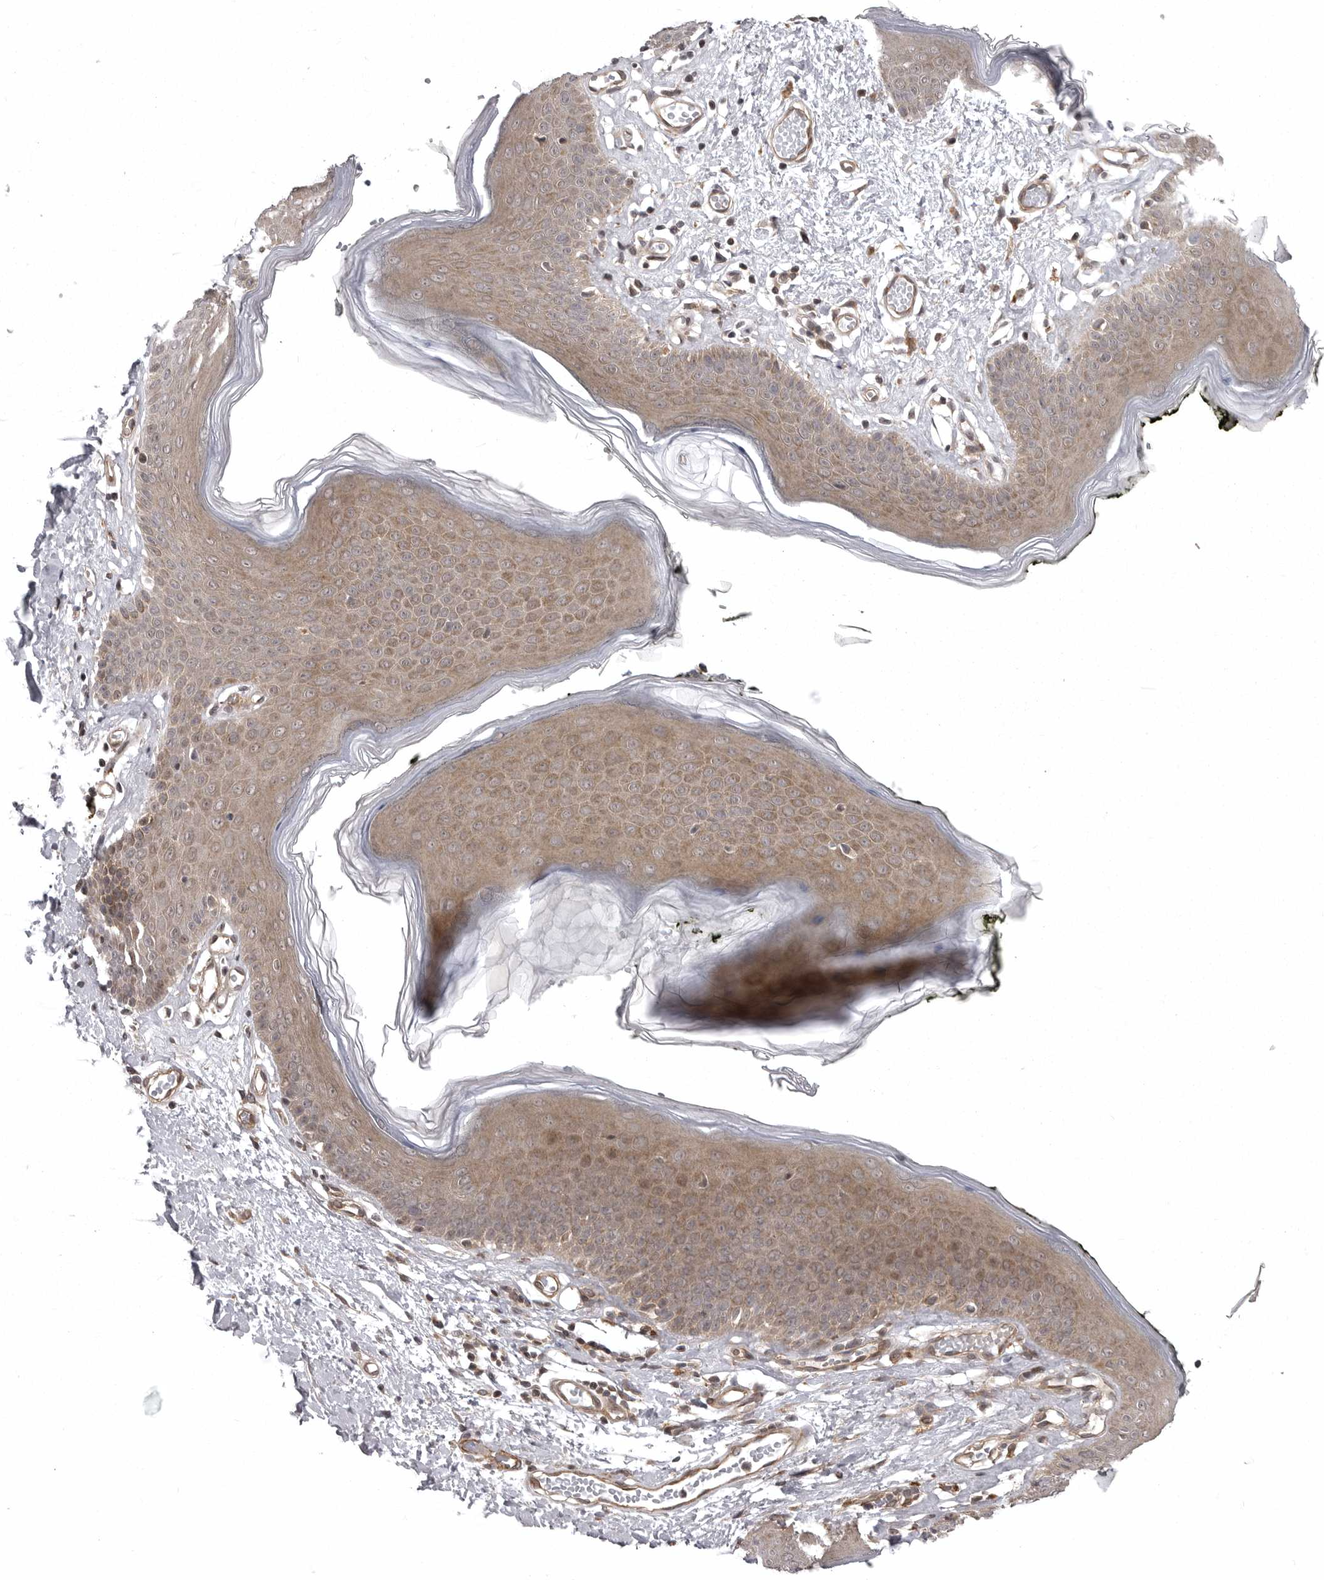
{"staining": {"intensity": "moderate", "quantity": ">75%", "location": "cytoplasmic/membranous"}, "tissue": "skin", "cell_type": "Epidermal cells", "image_type": "normal", "snomed": [{"axis": "morphology", "description": "Normal tissue, NOS"}, {"axis": "morphology", "description": "Inflammation, NOS"}, {"axis": "topography", "description": "Vulva"}], "caption": "DAB immunohistochemical staining of normal skin exhibits moderate cytoplasmic/membranous protein staining in about >75% of epidermal cells.", "gene": "SNX16", "patient": {"sex": "female", "age": 84}}